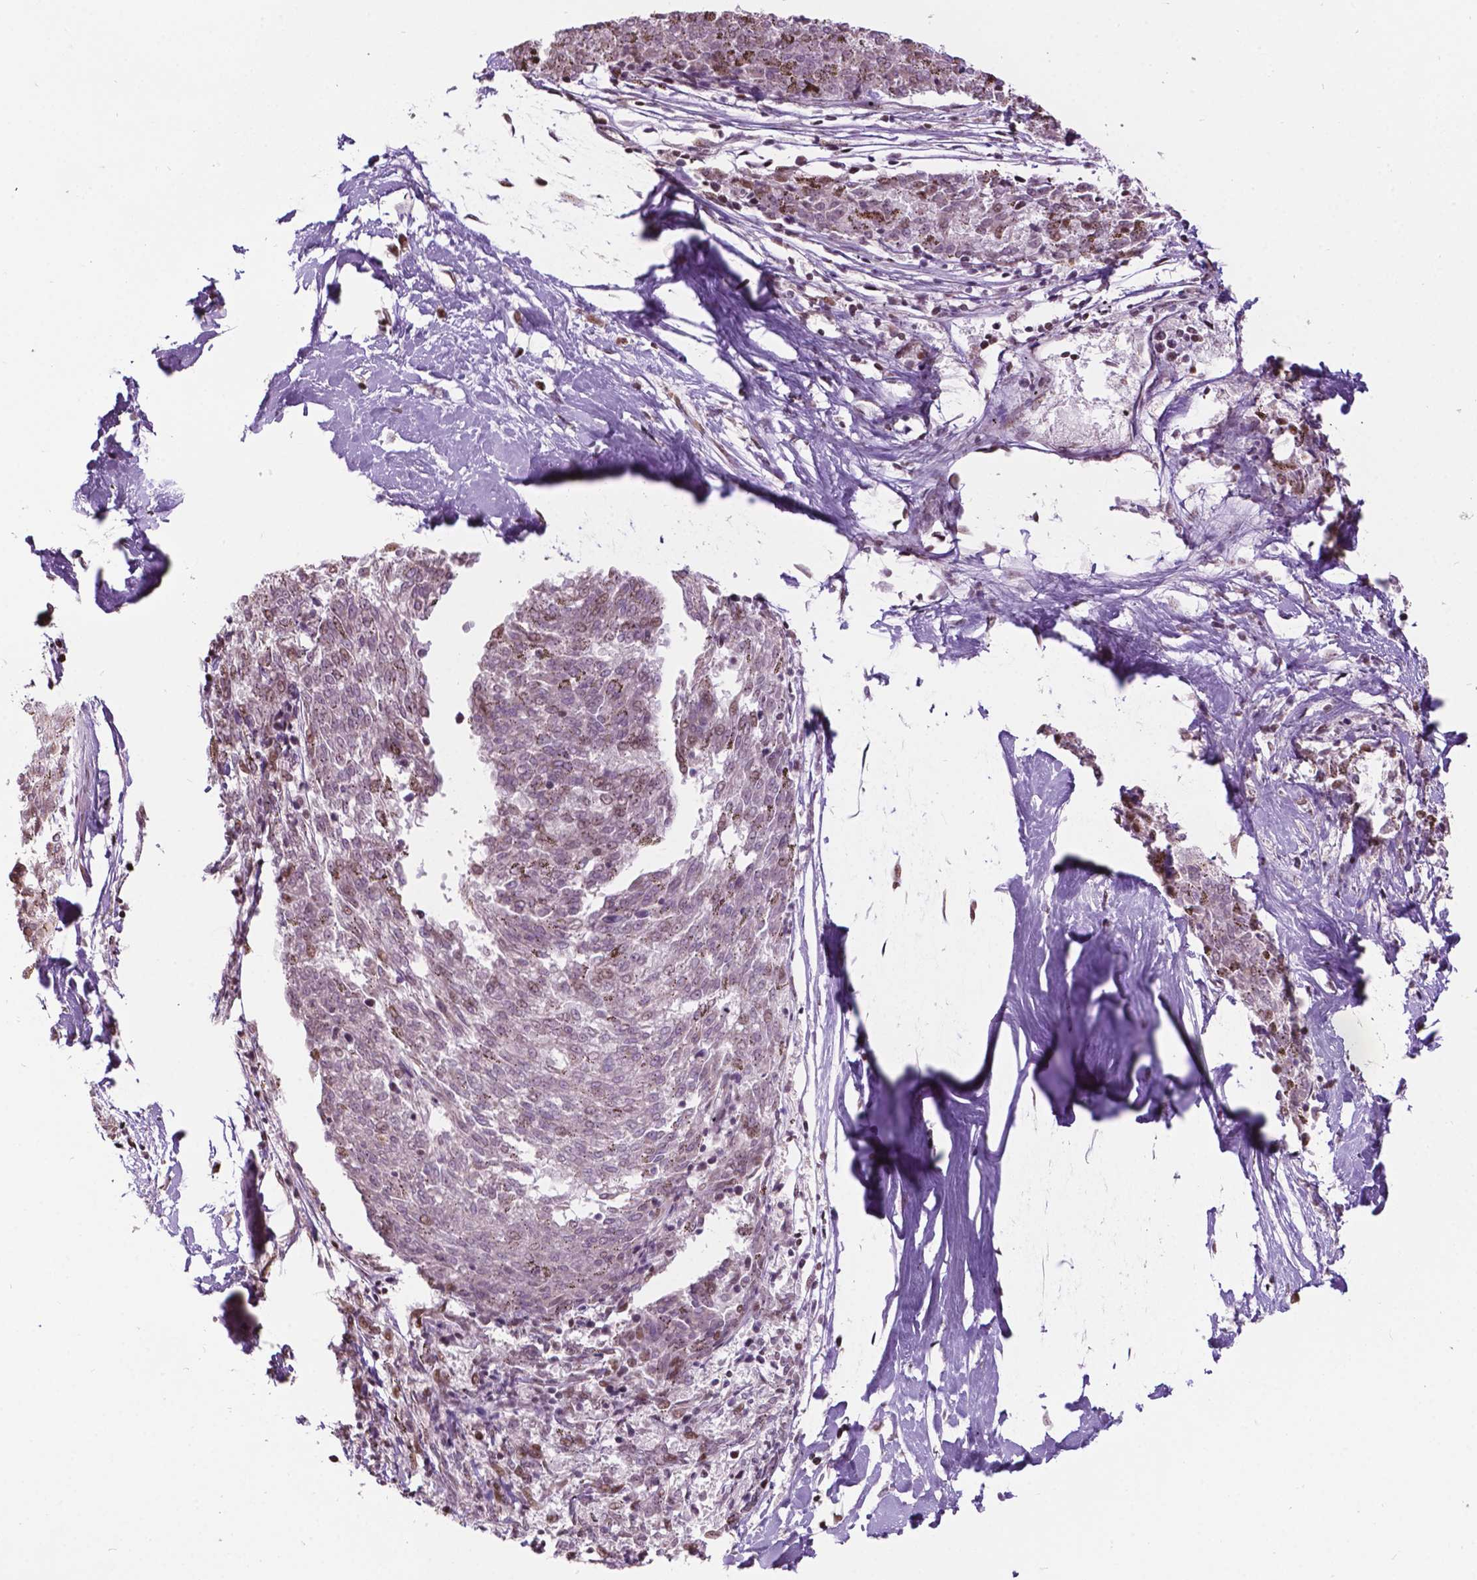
{"staining": {"intensity": "weak", "quantity": "25%-75%", "location": "nuclear"}, "tissue": "melanoma", "cell_type": "Tumor cells", "image_type": "cancer", "snomed": [{"axis": "morphology", "description": "Malignant melanoma, NOS"}, {"axis": "topography", "description": "Skin"}], "caption": "An immunohistochemistry photomicrograph of neoplastic tissue is shown. Protein staining in brown shows weak nuclear positivity in malignant melanoma within tumor cells.", "gene": "PTPN18", "patient": {"sex": "female", "age": 72}}